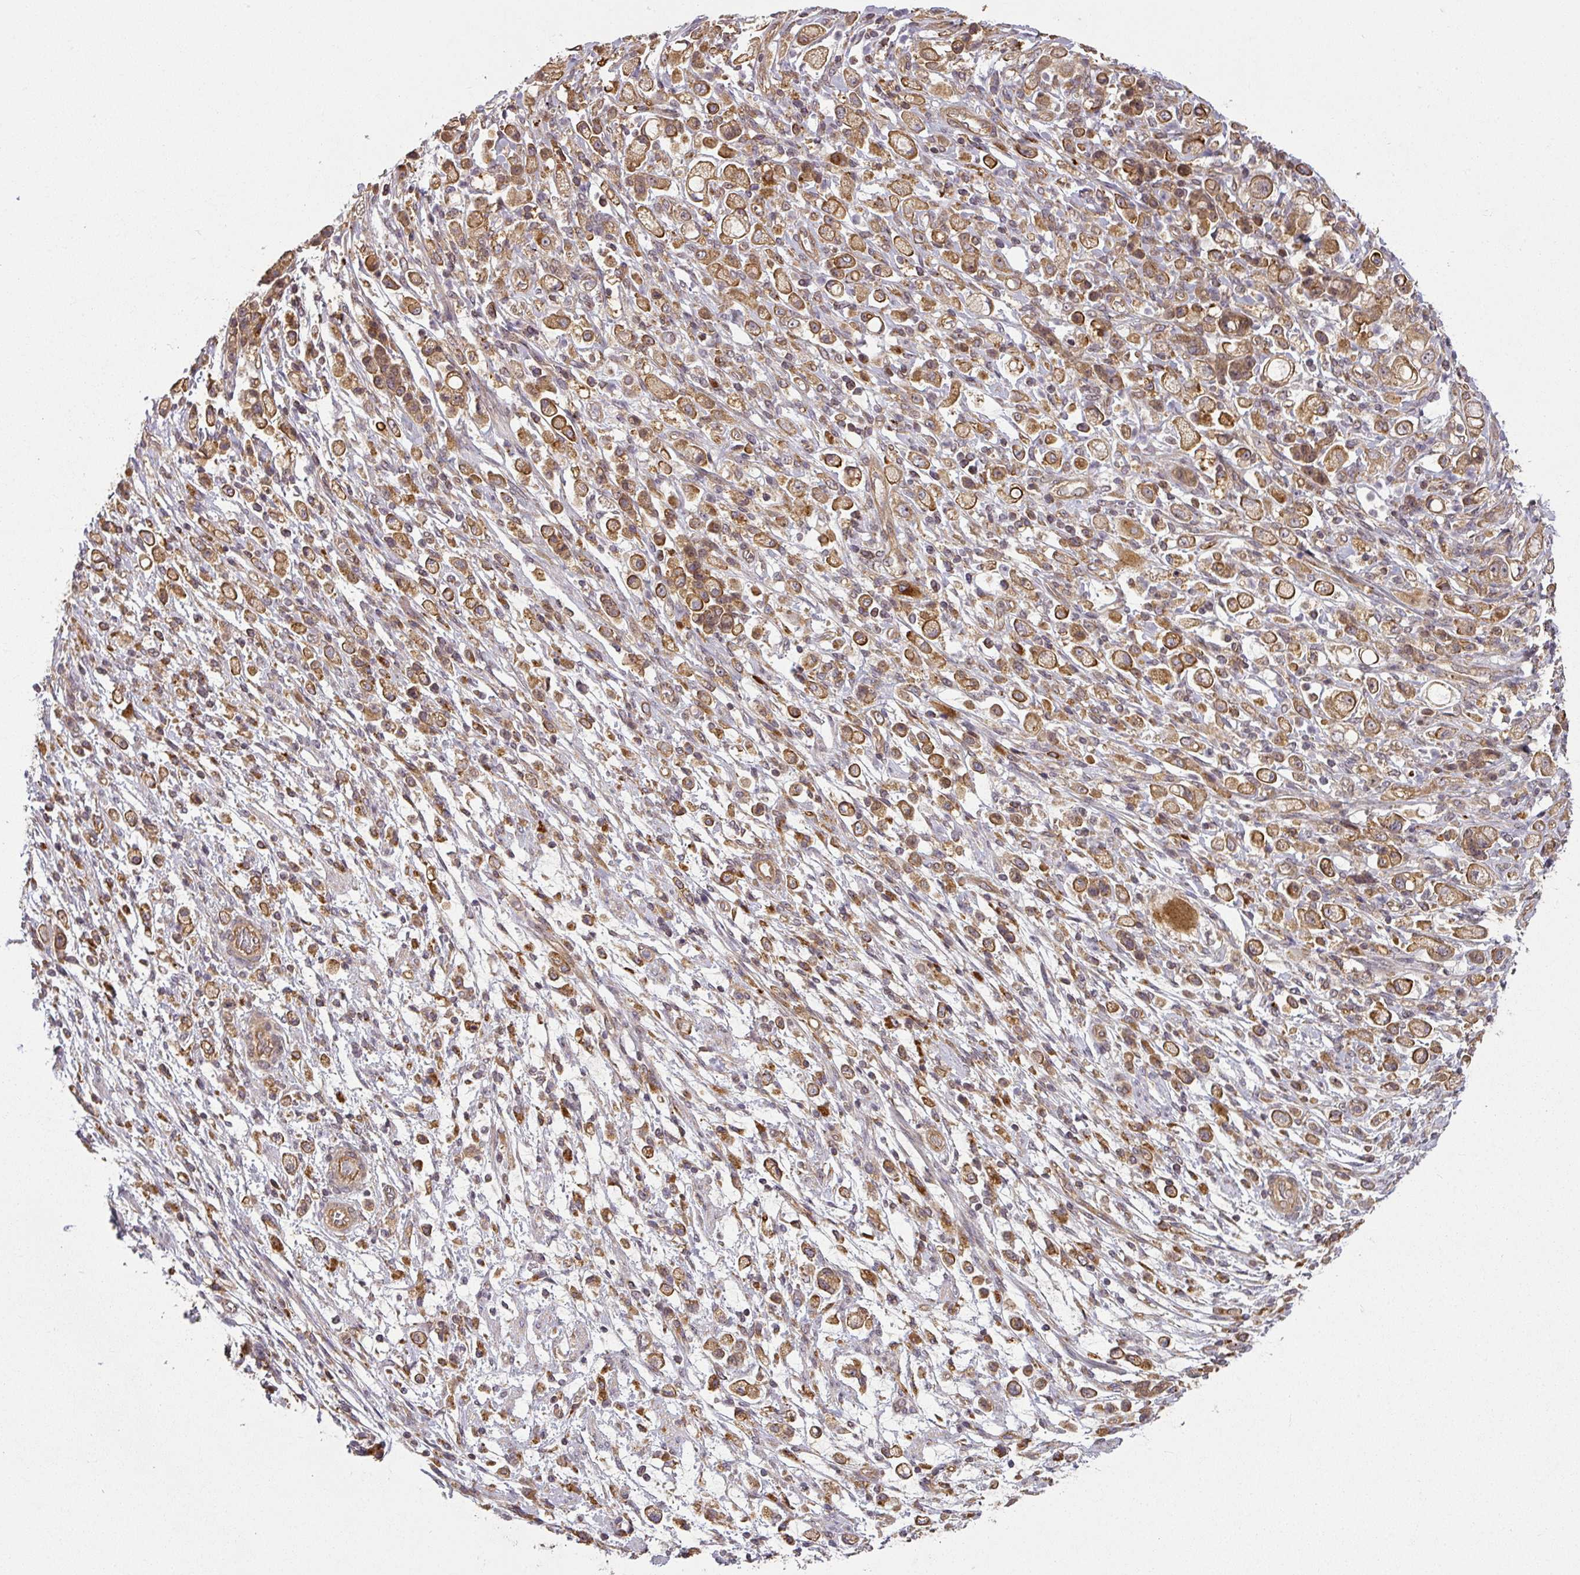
{"staining": {"intensity": "moderate", "quantity": ">75%", "location": "cytoplasmic/membranous"}, "tissue": "stomach cancer", "cell_type": "Tumor cells", "image_type": "cancer", "snomed": [{"axis": "morphology", "description": "Adenocarcinoma, NOS"}, {"axis": "topography", "description": "Stomach"}], "caption": "The image exhibits immunohistochemical staining of stomach cancer (adenocarcinoma). There is moderate cytoplasmic/membranous expression is present in about >75% of tumor cells. (Stains: DAB in brown, nuclei in blue, Microscopy: brightfield microscopy at high magnification).", "gene": "DIMT1", "patient": {"sex": "female", "age": 60}}